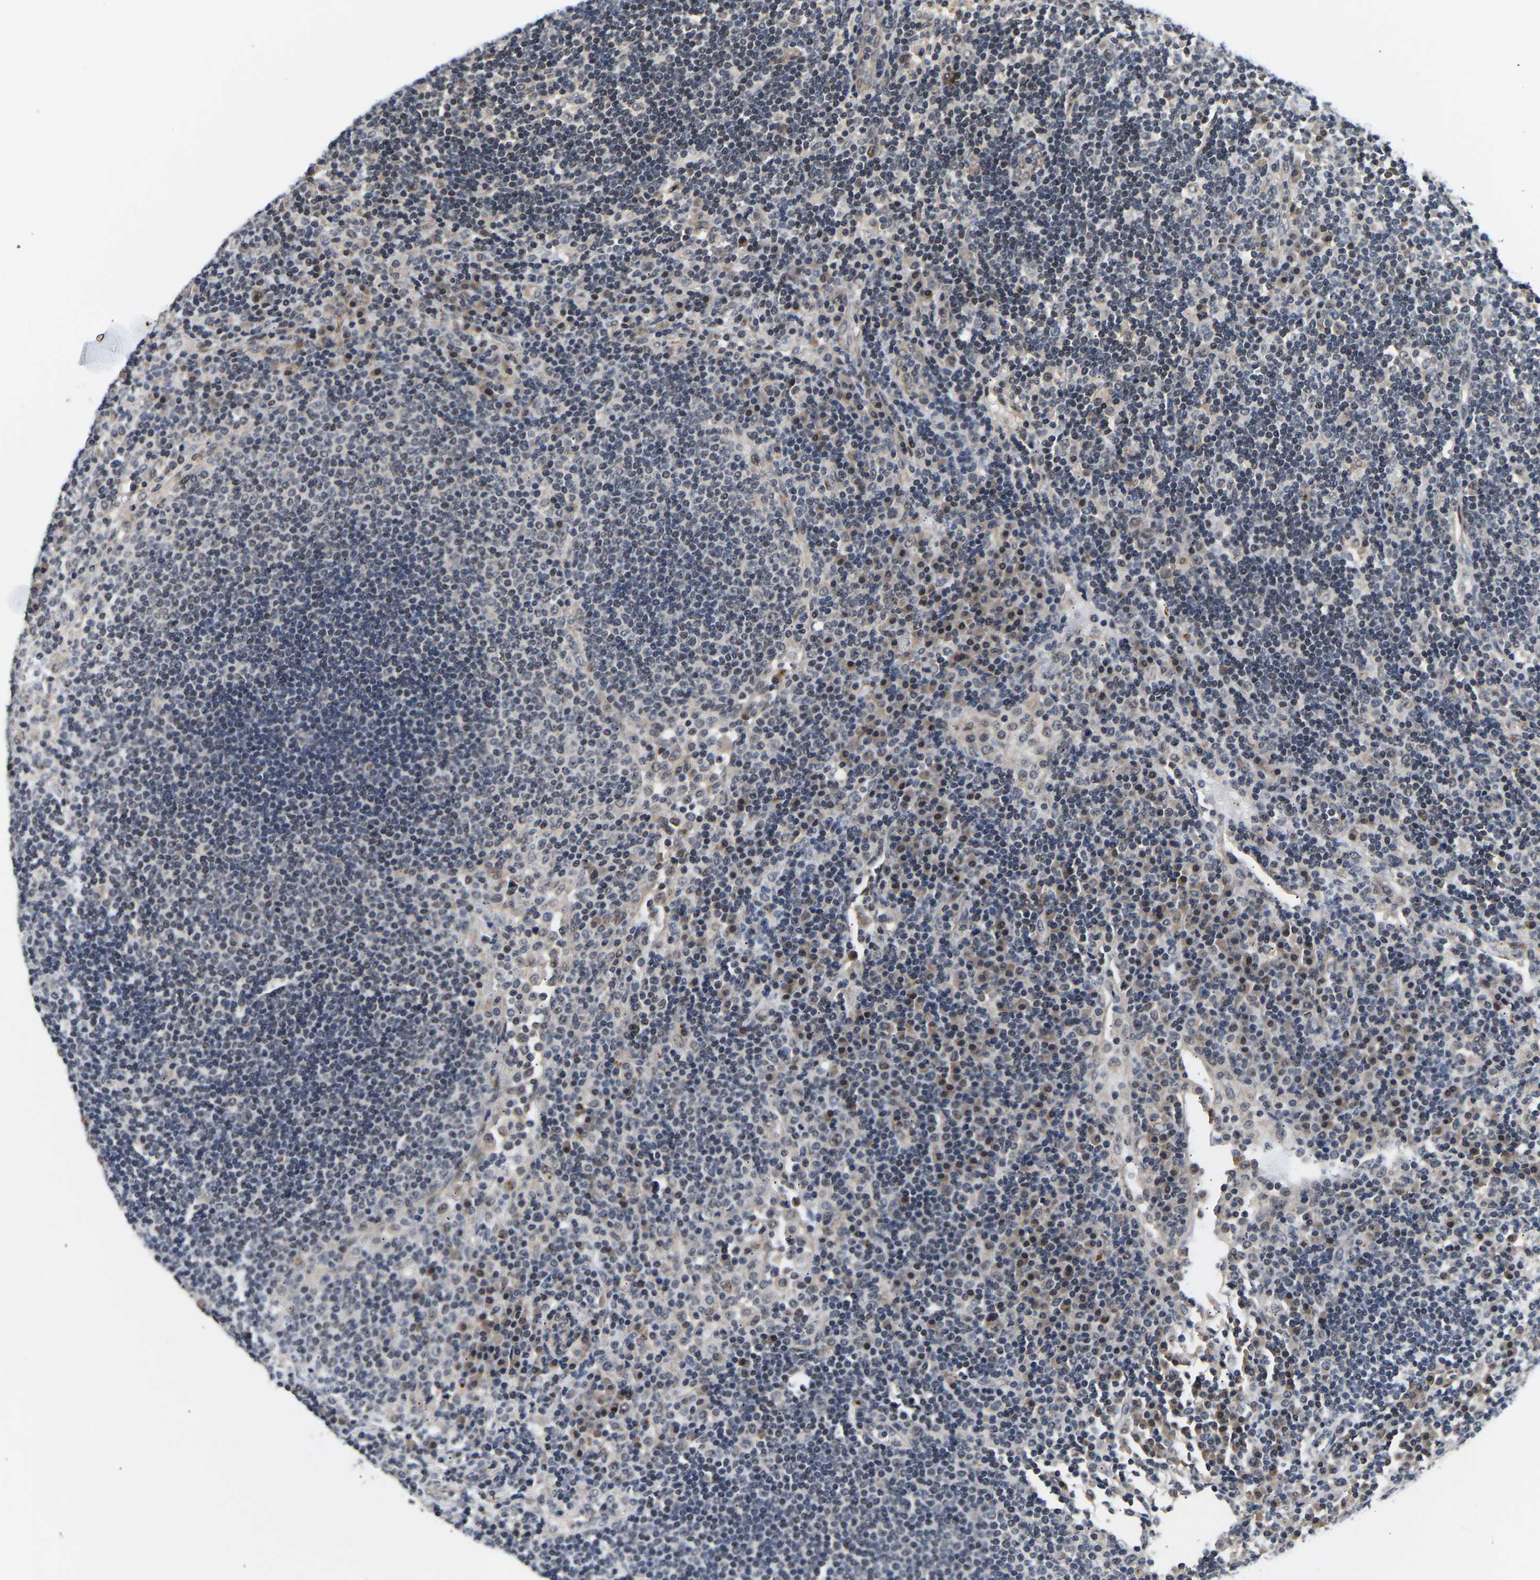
{"staining": {"intensity": "negative", "quantity": "none", "location": "none"}, "tissue": "lymph node", "cell_type": "Germinal center cells", "image_type": "normal", "snomed": [{"axis": "morphology", "description": "Normal tissue, NOS"}, {"axis": "topography", "description": "Lymph node"}], "caption": "Immunohistochemical staining of normal lymph node reveals no significant staining in germinal center cells.", "gene": "METTL16", "patient": {"sex": "female", "age": 53}}